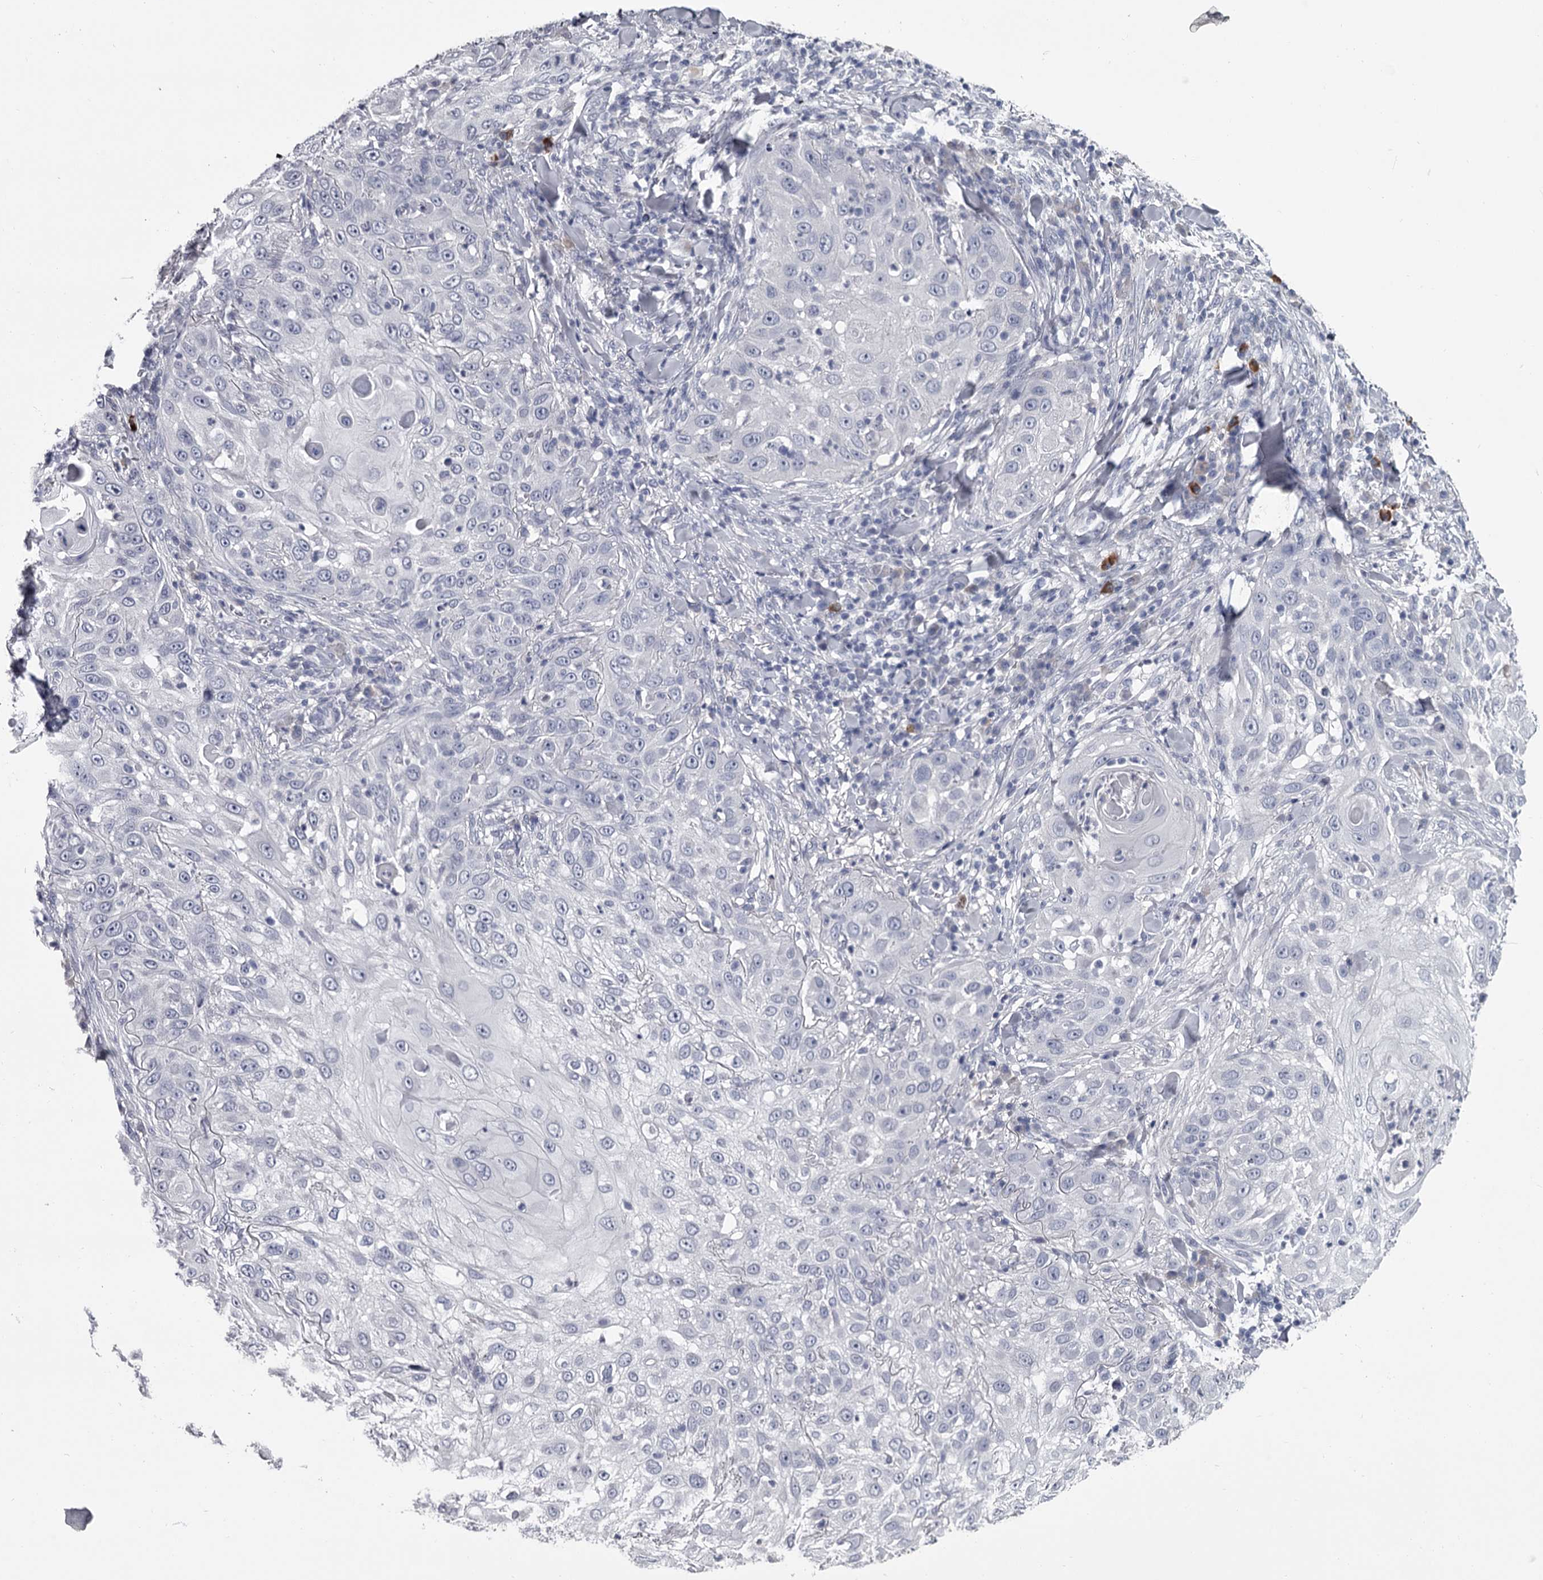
{"staining": {"intensity": "negative", "quantity": "none", "location": "none"}, "tissue": "skin cancer", "cell_type": "Tumor cells", "image_type": "cancer", "snomed": [{"axis": "morphology", "description": "Squamous cell carcinoma, NOS"}, {"axis": "topography", "description": "Skin"}], "caption": "A micrograph of human squamous cell carcinoma (skin) is negative for staining in tumor cells. (Immunohistochemistry (ihc), brightfield microscopy, high magnification).", "gene": "DAO", "patient": {"sex": "female", "age": 44}}